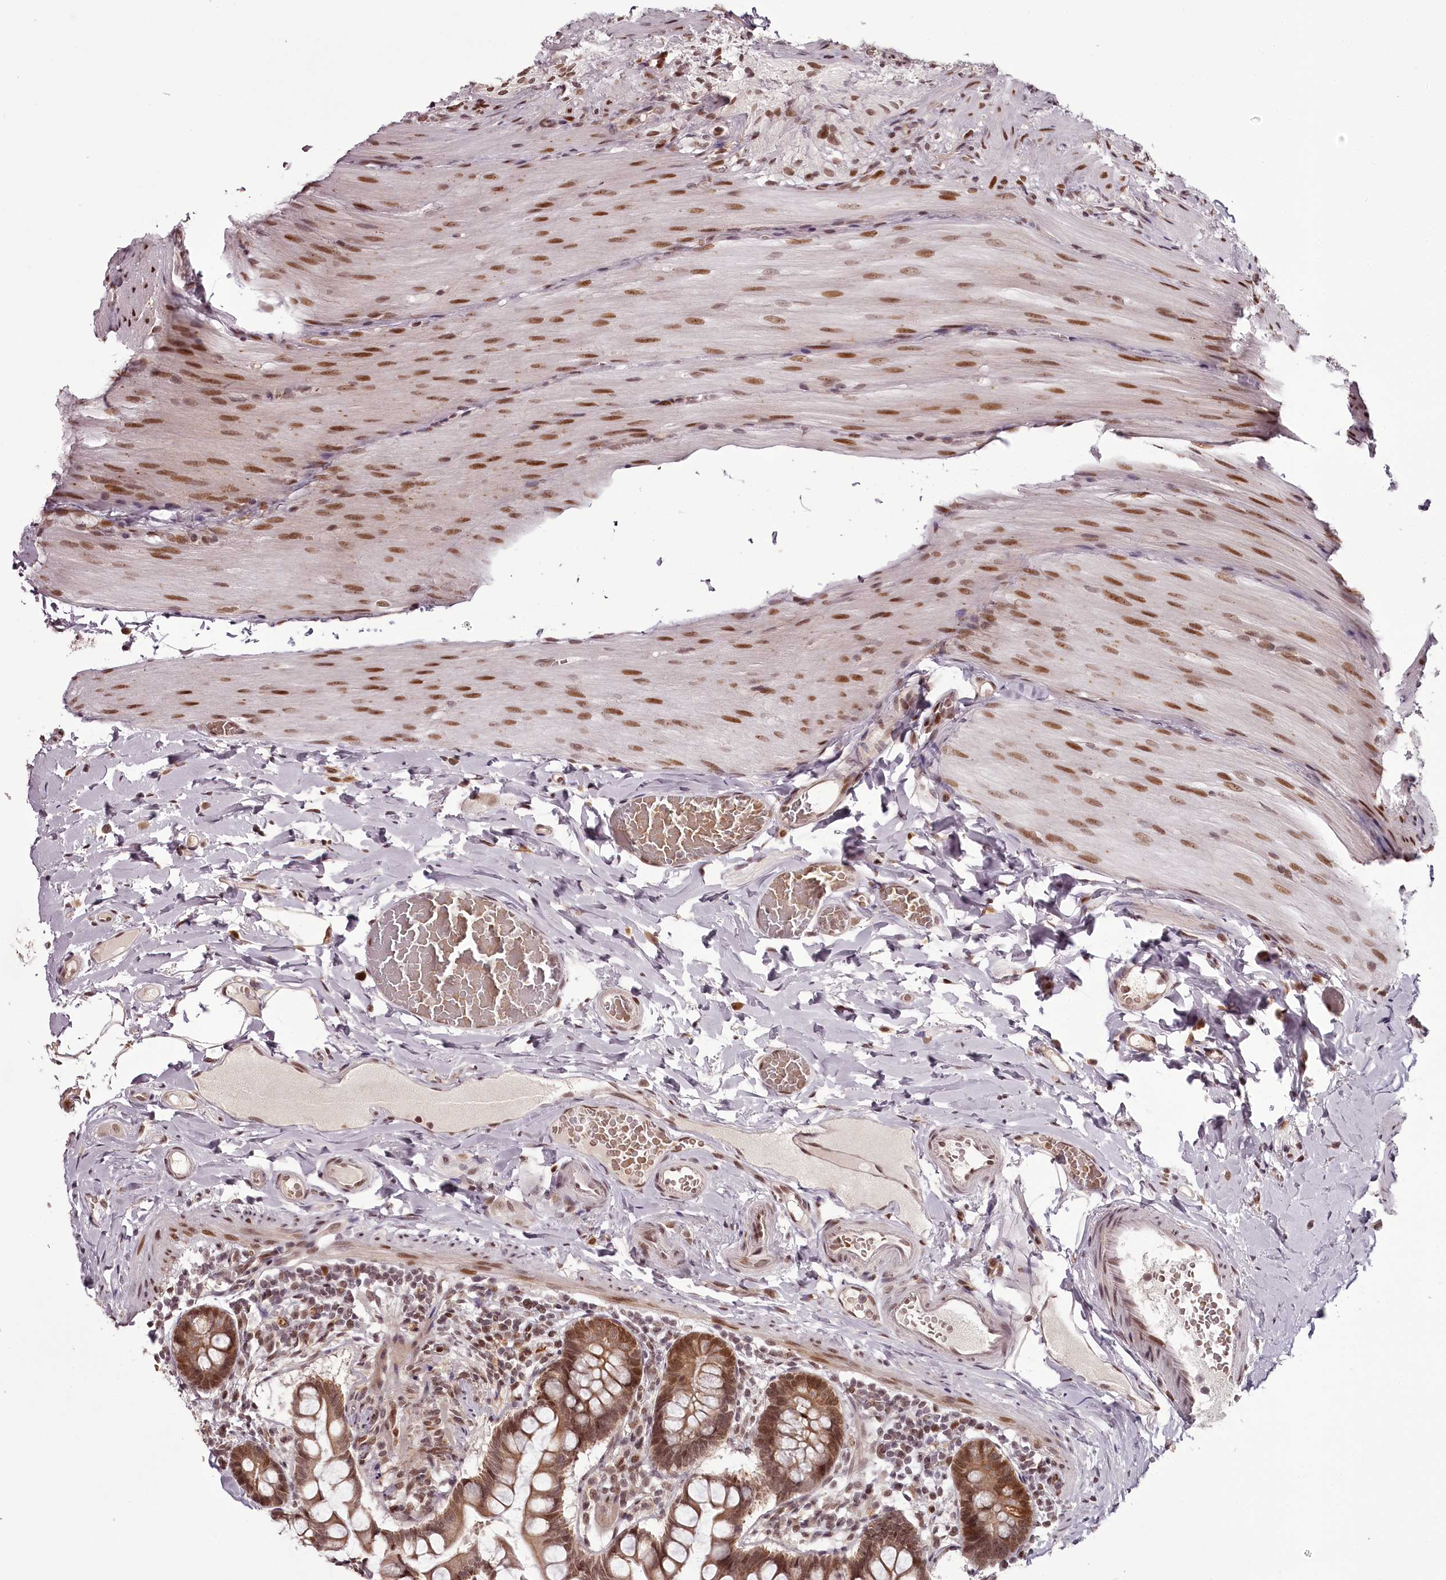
{"staining": {"intensity": "moderate", "quantity": ">75%", "location": "cytoplasmic/membranous,nuclear"}, "tissue": "small intestine", "cell_type": "Glandular cells", "image_type": "normal", "snomed": [{"axis": "morphology", "description": "Normal tissue, NOS"}, {"axis": "topography", "description": "Small intestine"}], "caption": "Immunohistochemistry of normal human small intestine displays medium levels of moderate cytoplasmic/membranous,nuclear expression in approximately >75% of glandular cells. The staining was performed using DAB (3,3'-diaminobenzidine), with brown indicating positive protein expression. Nuclei are stained blue with hematoxylin.", "gene": "THYN1", "patient": {"sex": "male", "age": 41}}